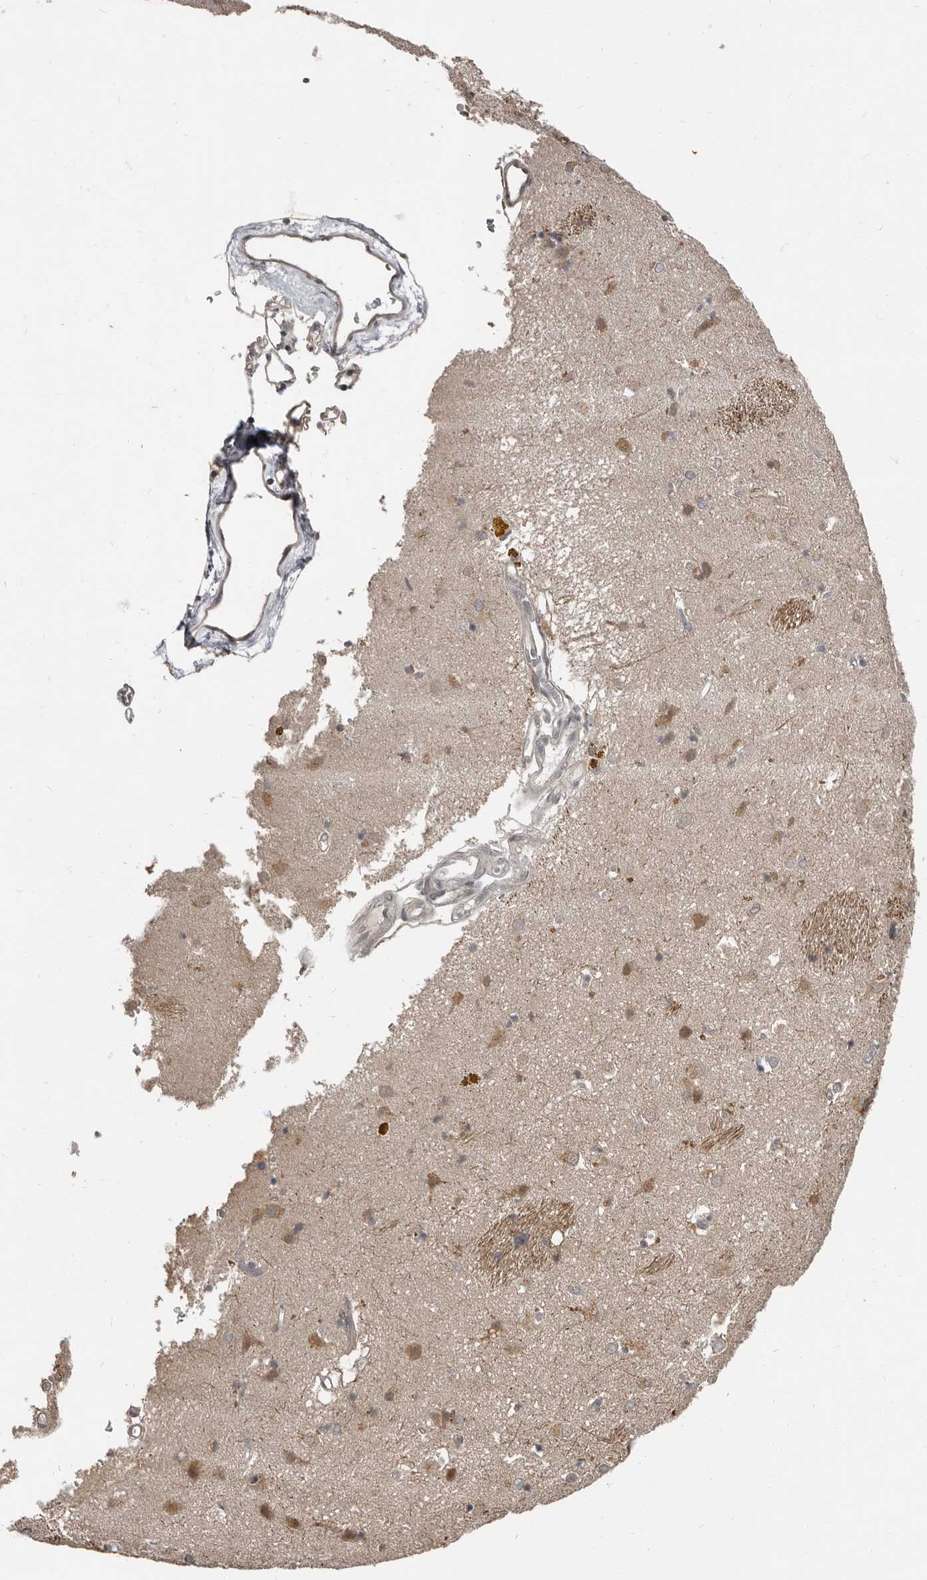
{"staining": {"intensity": "weak", "quantity": "<25%", "location": "cytoplasmic/membranous"}, "tissue": "caudate", "cell_type": "Glial cells", "image_type": "normal", "snomed": [{"axis": "morphology", "description": "Normal tissue, NOS"}, {"axis": "topography", "description": "Lateral ventricle wall"}], "caption": "DAB immunohistochemical staining of benign caudate demonstrates no significant staining in glial cells. The staining is performed using DAB (3,3'-diaminobenzidine) brown chromogen with nuclei counter-stained in using hematoxylin.", "gene": "APOL6", "patient": {"sex": "male", "age": 70}}